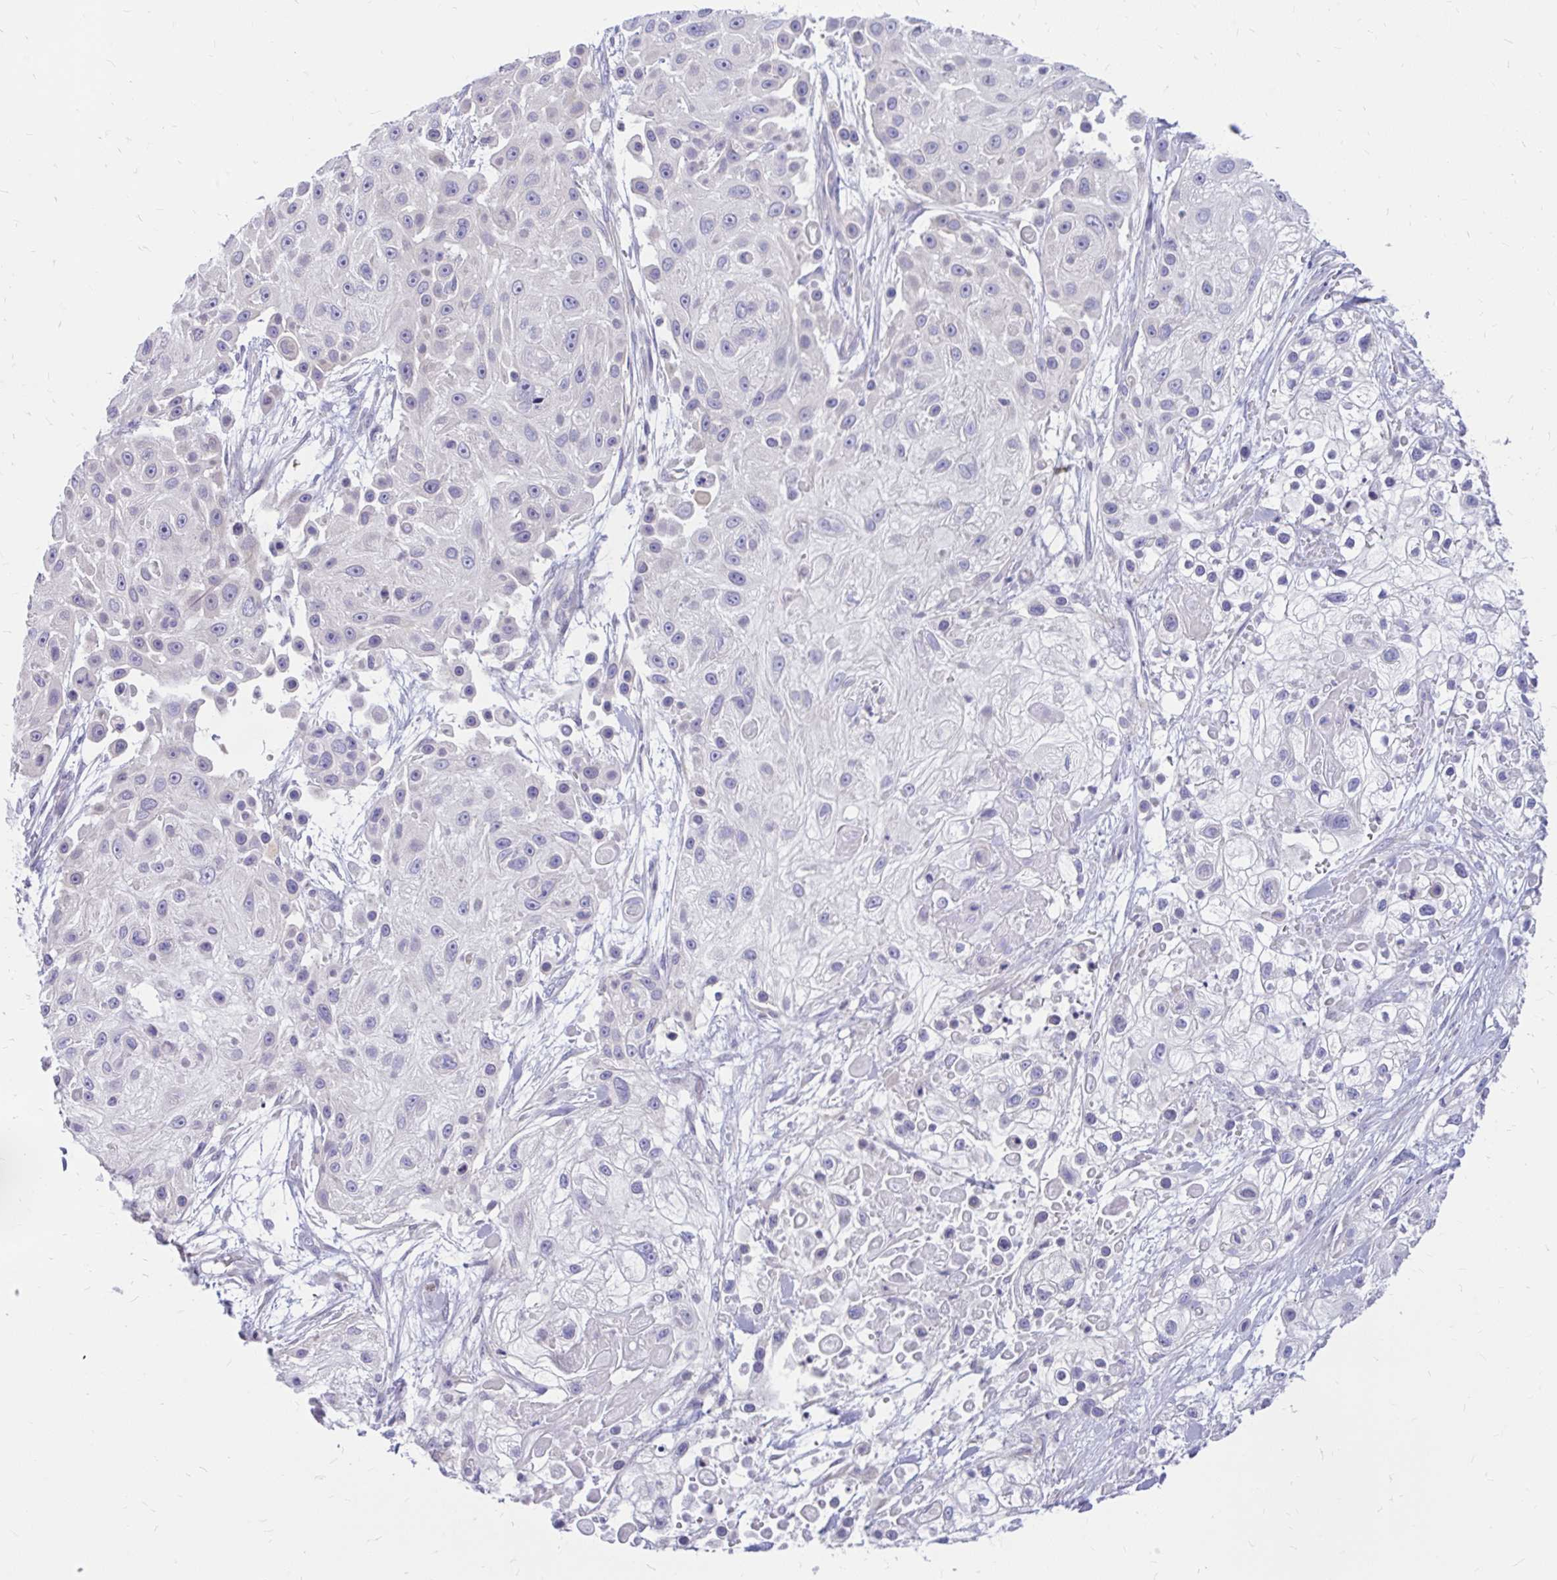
{"staining": {"intensity": "negative", "quantity": "none", "location": "none"}, "tissue": "skin cancer", "cell_type": "Tumor cells", "image_type": "cancer", "snomed": [{"axis": "morphology", "description": "Squamous cell carcinoma, NOS"}, {"axis": "topography", "description": "Skin"}], "caption": "The photomicrograph demonstrates no staining of tumor cells in squamous cell carcinoma (skin).", "gene": "MAP1LC3A", "patient": {"sex": "male", "age": 67}}